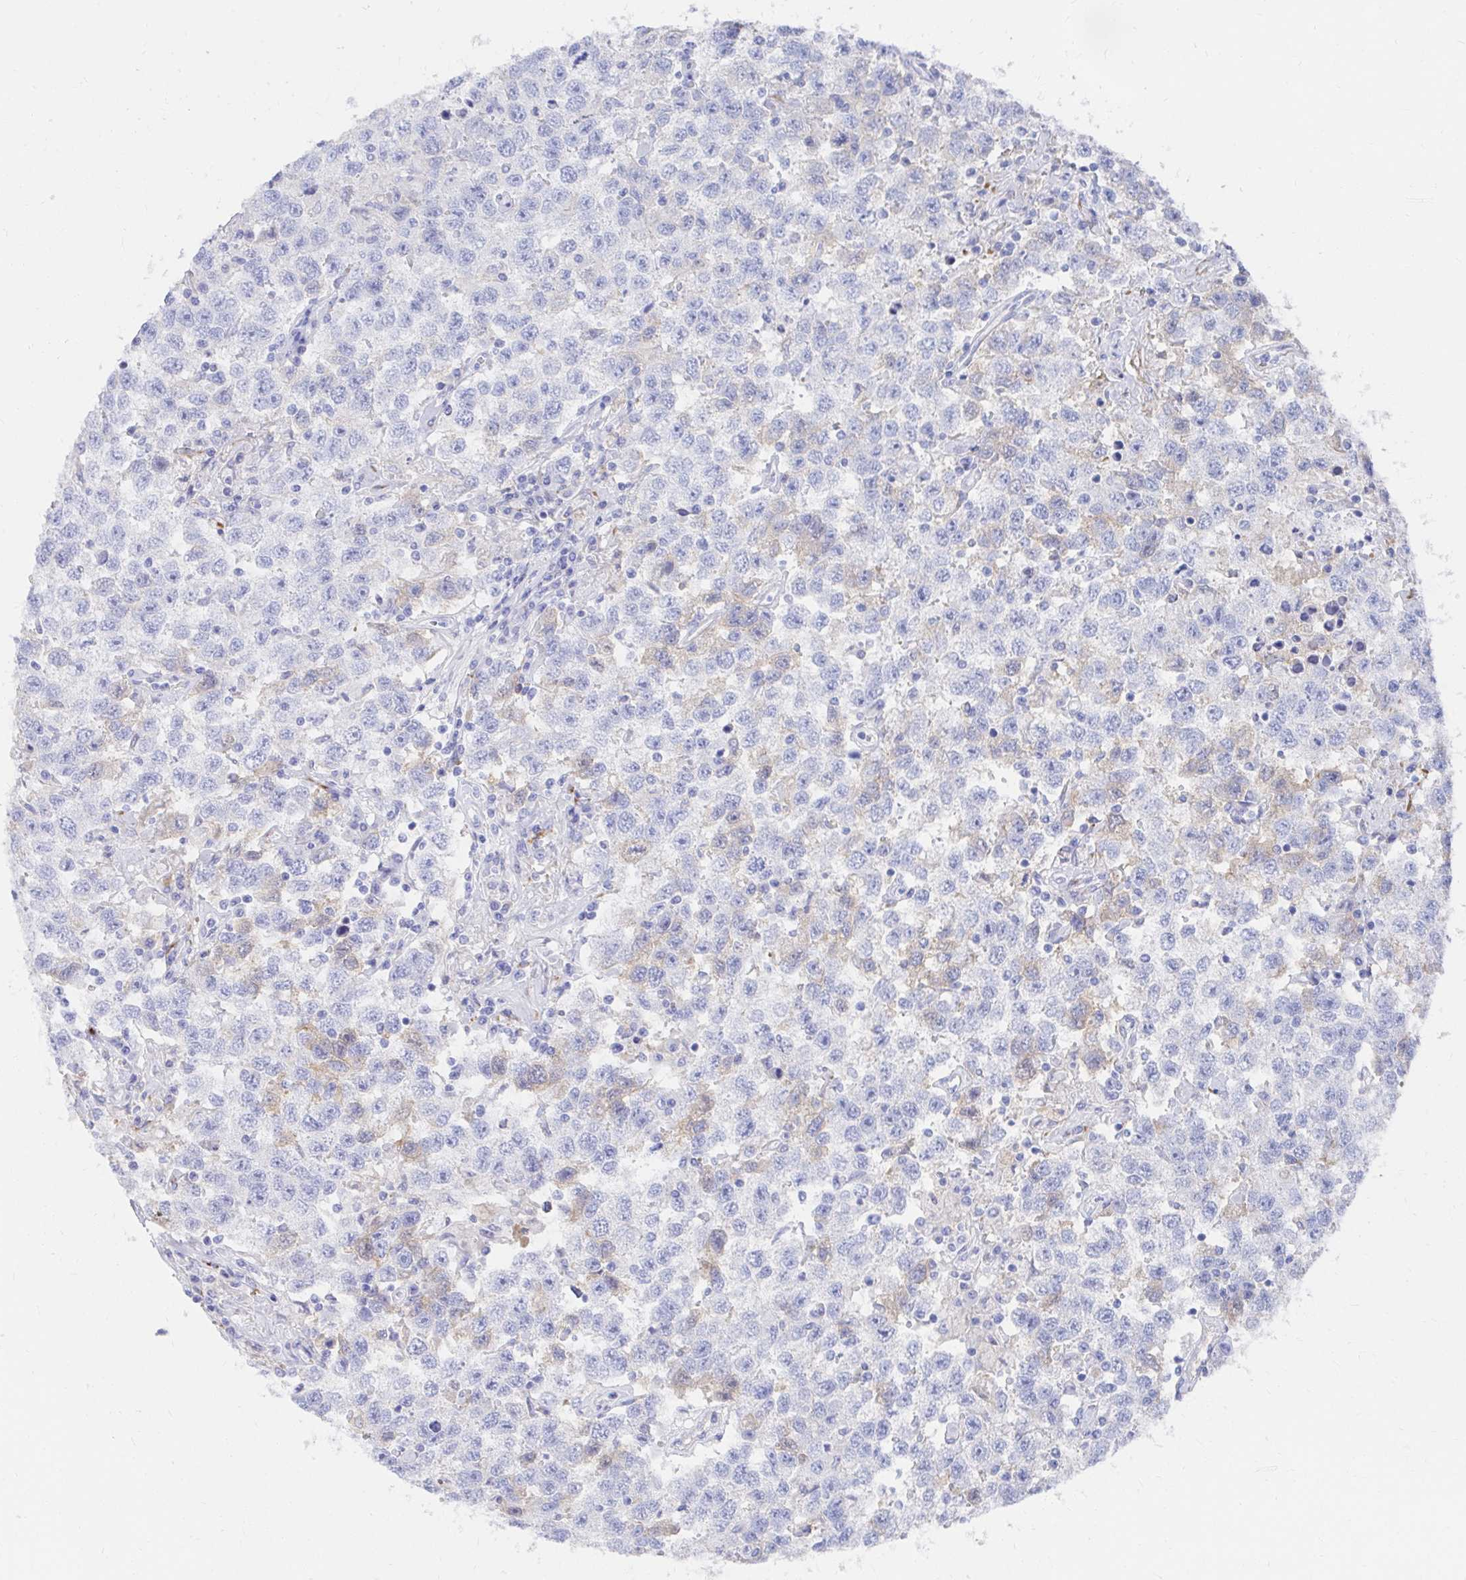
{"staining": {"intensity": "negative", "quantity": "none", "location": "none"}, "tissue": "testis cancer", "cell_type": "Tumor cells", "image_type": "cancer", "snomed": [{"axis": "morphology", "description": "Seminoma, NOS"}, {"axis": "topography", "description": "Testis"}], "caption": "An IHC micrograph of seminoma (testis) is shown. There is no staining in tumor cells of seminoma (testis). Brightfield microscopy of immunohistochemistry (IHC) stained with DAB (brown) and hematoxylin (blue), captured at high magnification.", "gene": "LAMC3", "patient": {"sex": "male", "age": 41}}